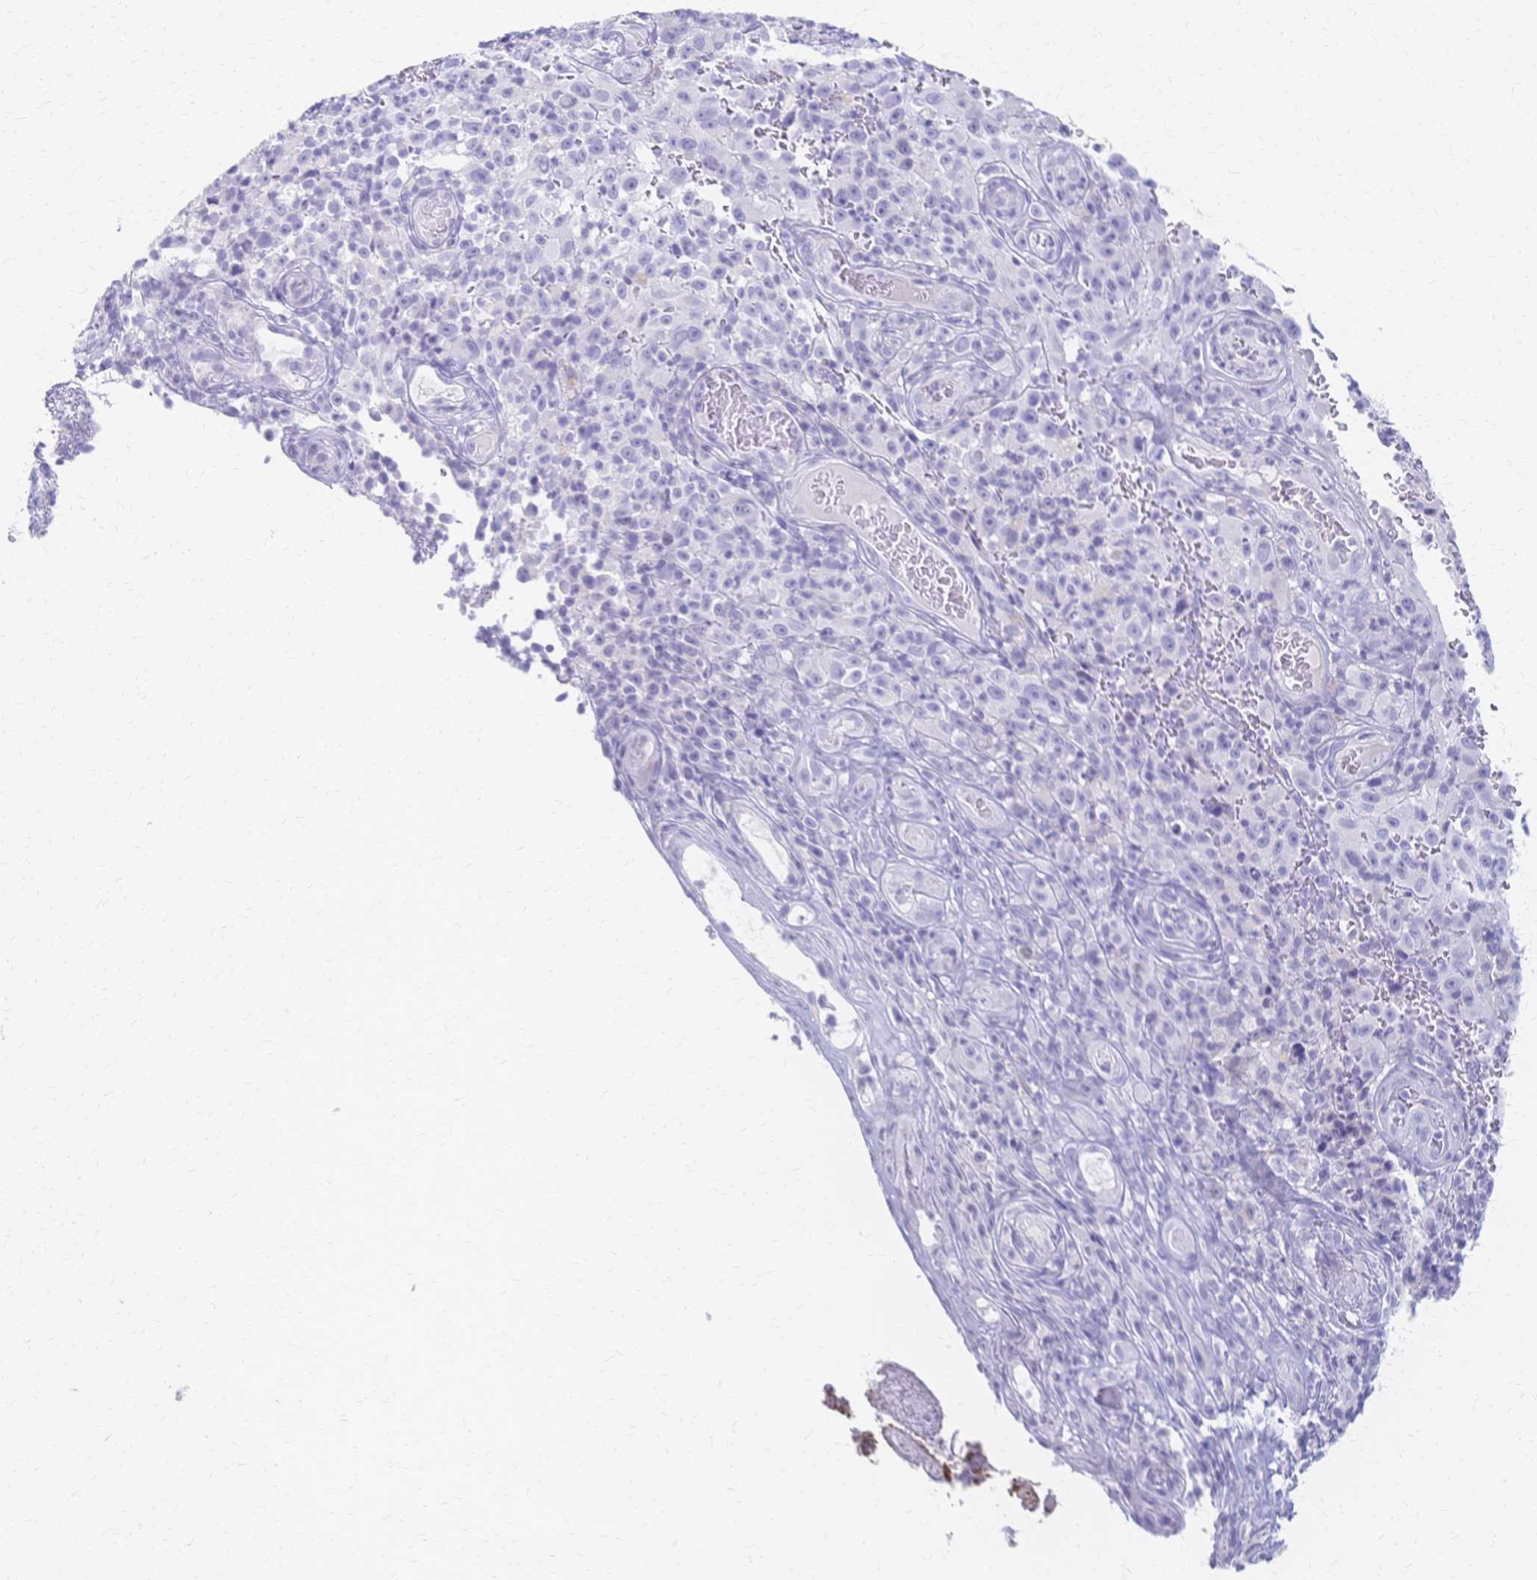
{"staining": {"intensity": "negative", "quantity": "none", "location": "none"}, "tissue": "melanoma", "cell_type": "Tumor cells", "image_type": "cancer", "snomed": [{"axis": "morphology", "description": "Malignant melanoma, NOS"}, {"axis": "topography", "description": "Skin"}], "caption": "Image shows no significant protein staining in tumor cells of malignant melanoma.", "gene": "CYB5A", "patient": {"sex": "female", "age": 82}}